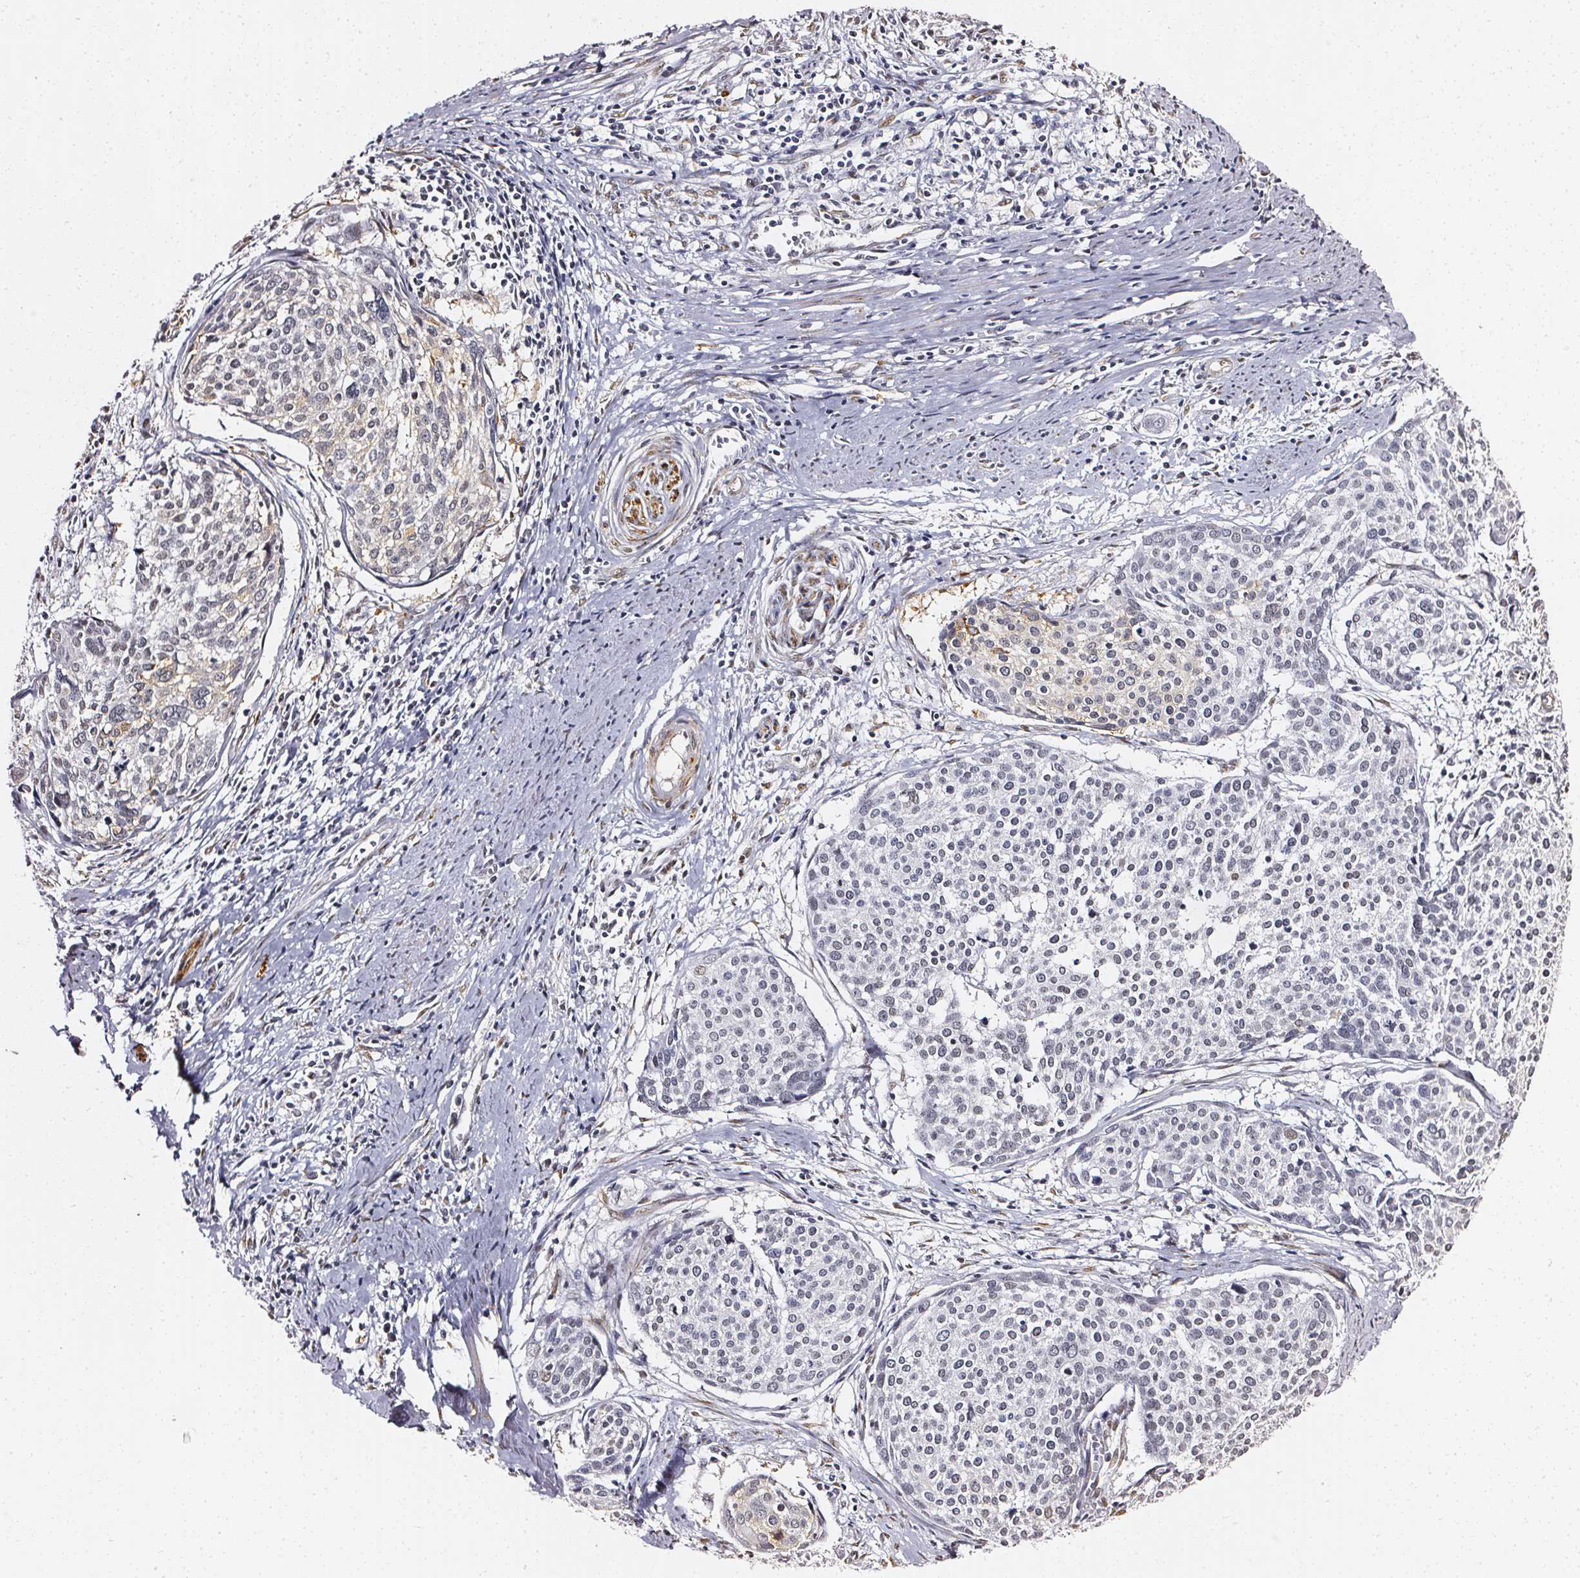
{"staining": {"intensity": "moderate", "quantity": "<25%", "location": "cytoplasmic/membranous"}, "tissue": "cervical cancer", "cell_type": "Tumor cells", "image_type": "cancer", "snomed": [{"axis": "morphology", "description": "Squamous cell carcinoma, NOS"}, {"axis": "topography", "description": "Cervix"}], "caption": "Immunohistochemical staining of human cervical squamous cell carcinoma displays low levels of moderate cytoplasmic/membranous staining in approximately <25% of tumor cells.", "gene": "GP6", "patient": {"sex": "female", "age": 39}}